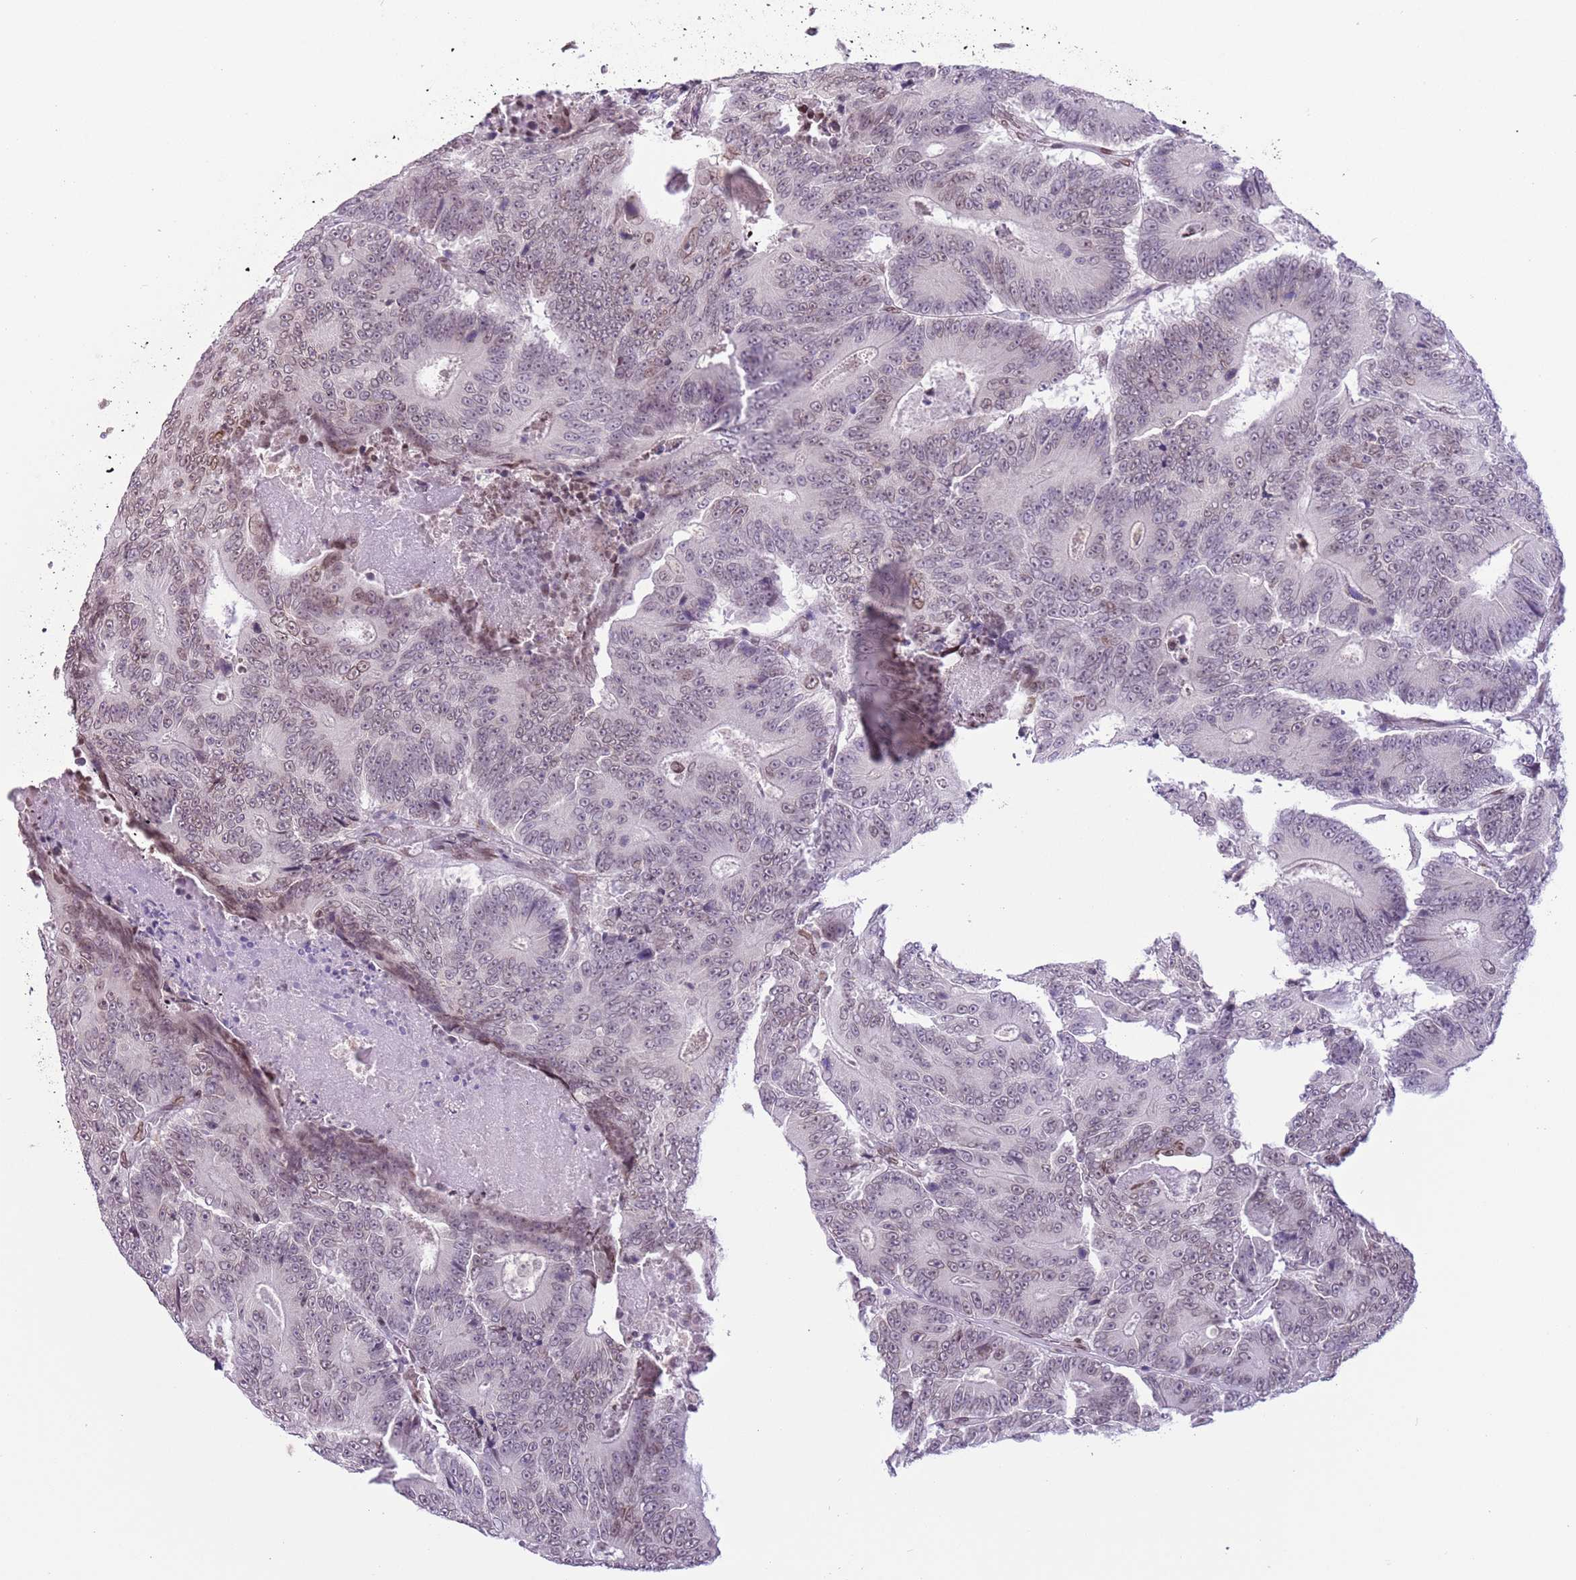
{"staining": {"intensity": "weak", "quantity": "25%-75%", "location": "cytoplasmic/membranous,nuclear"}, "tissue": "colorectal cancer", "cell_type": "Tumor cells", "image_type": "cancer", "snomed": [{"axis": "morphology", "description": "Adenocarcinoma, NOS"}, {"axis": "topography", "description": "Colon"}], "caption": "Approximately 25%-75% of tumor cells in human colorectal cancer display weak cytoplasmic/membranous and nuclear protein positivity as visualized by brown immunohistochemical staining.", "gene": "ZGLP1", "patient": {"sex": "male", "age": 83}}